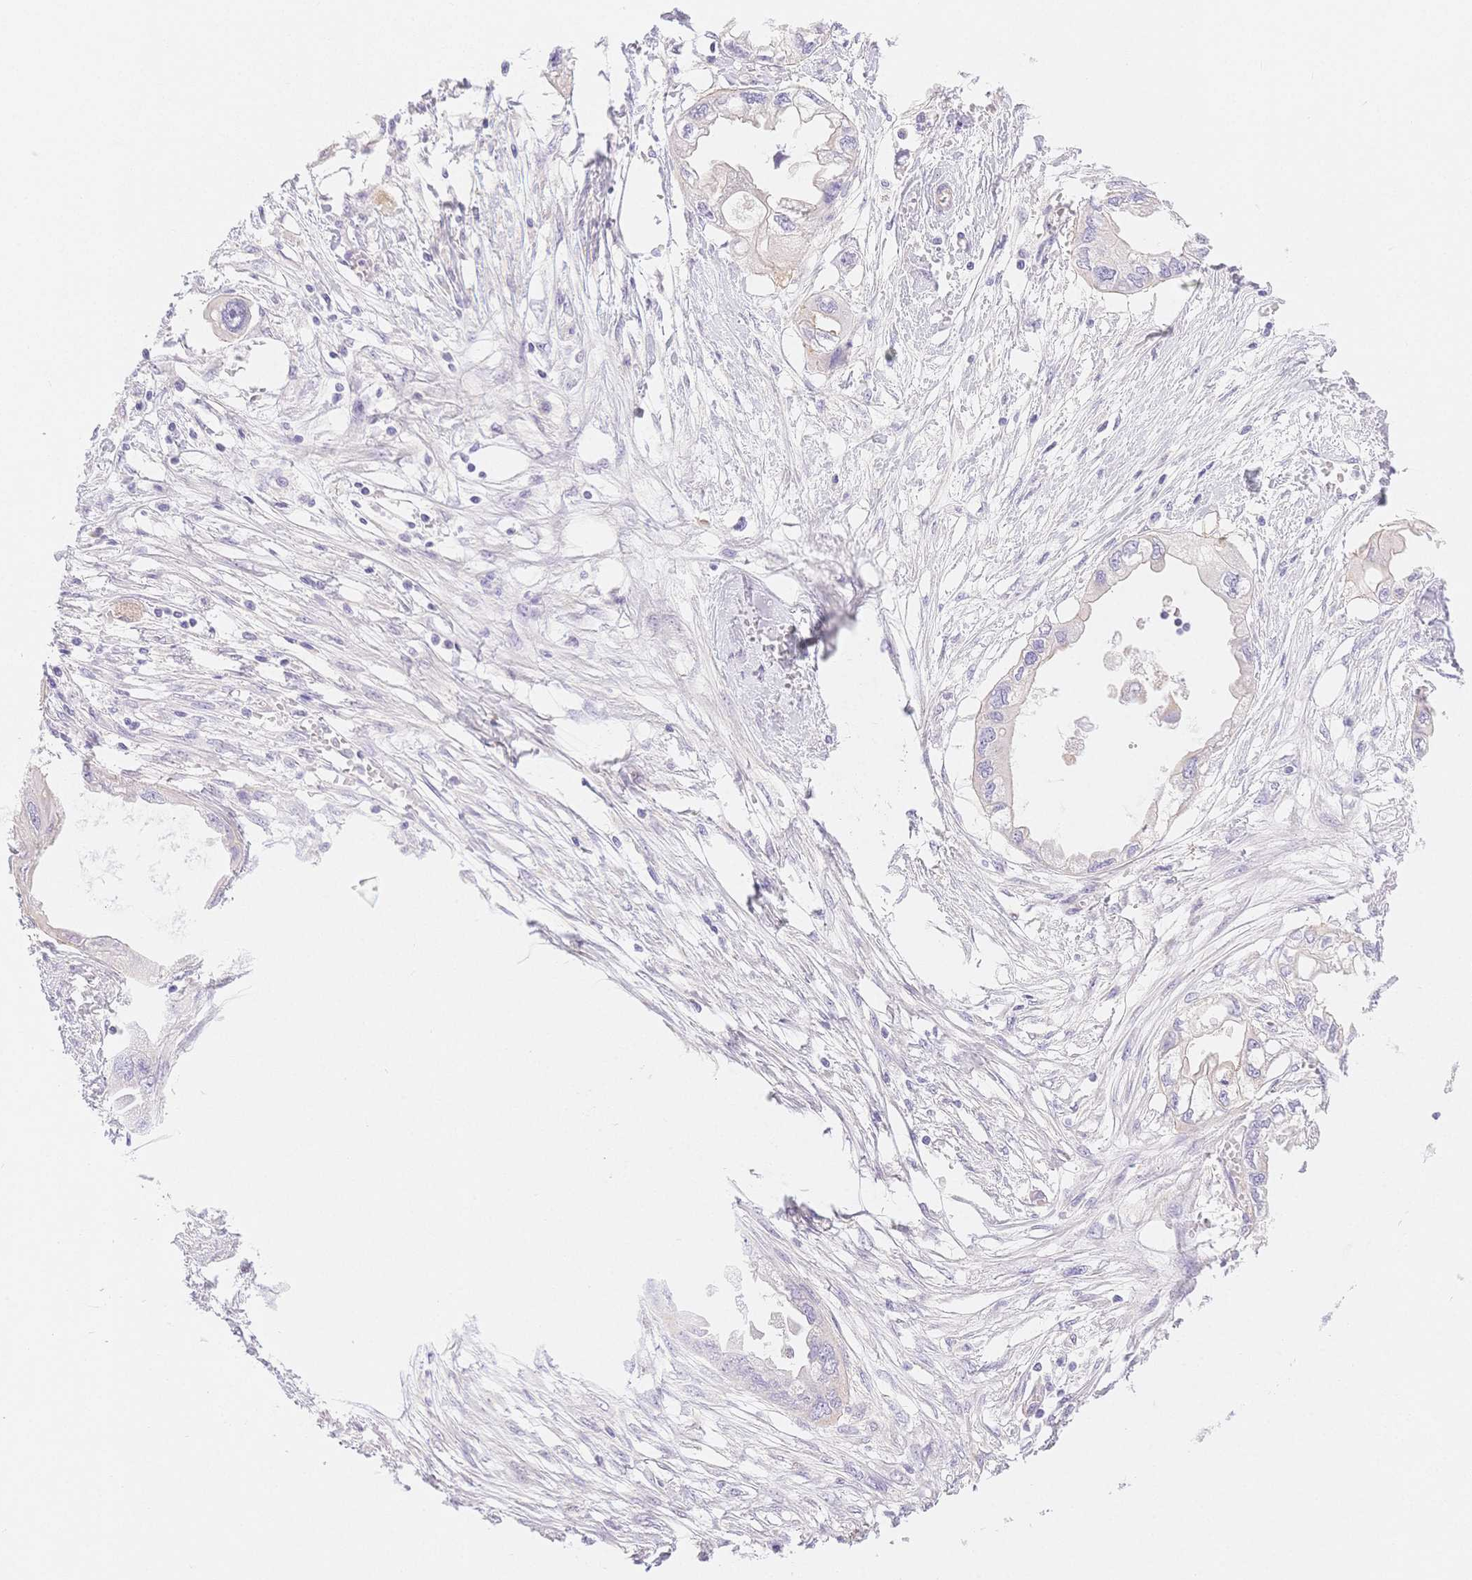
{"staining": {"intensity": "negative", "quantity": "none", "location": "none"}, "tissue": "endometrial cancer", "cell_type": "Tumor cells", "image_type": "cancer", "snomed": [{"axis": "morphology", "description": "Adenocarcinoma, NOS"}, {"axis": "morphology", "description": "Adenocarcinoma, metastatic, NOS"}, {"axis": "topography", "description": "Adipose tissue"}, {"axis": "topography", "description": "Endometrium"}], "caption": "Endometrial cancer (adenocarcinoma) was stained to show a protein in brown. There is no significant expression in tumor cells.", "gene": "CSN1S1", "patient": {"sex": "female", "age": 67}}